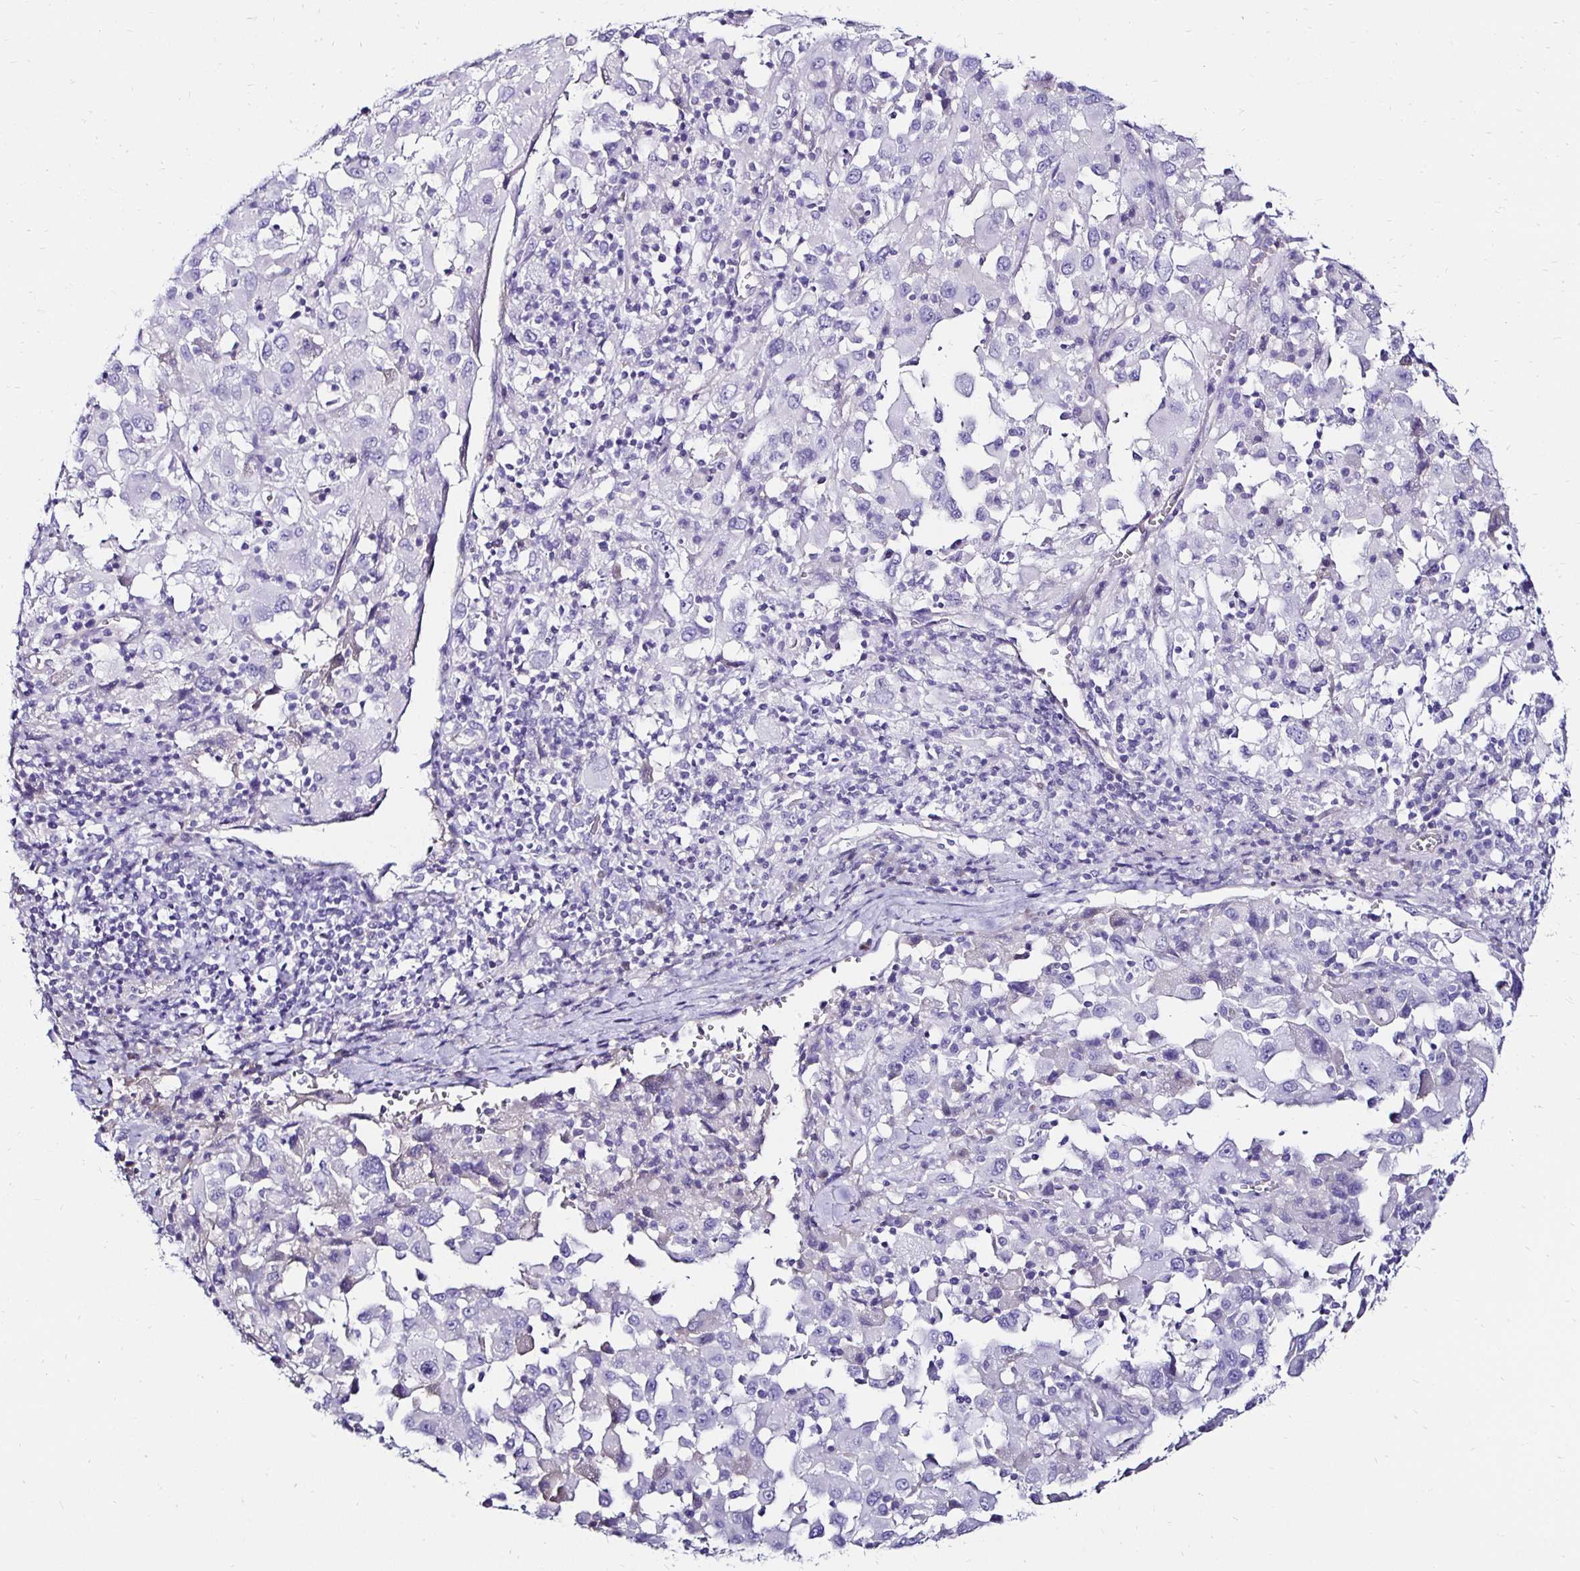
{"staining": {"intensity": "negative", "quantity": "none", "location": "none"}, "tissue": "melanoma", "cell_type": "Tumor cells", "image_type": "cancer", "snomed": [{"axis": "morphology", "description": "Malignant melanoma, Metastatic site"}, {"axis": "topography", "description": "Soft tissue"}], "caption": "DAB (3,3'-diaminobenzidine) immunohistochemical staining of malignant melanoma (metastatic site) exhibits no significant expression in tumor cells. (DAB immunohistochemistry, high magnification).", "gene": "KCNT1", "patient": {"sex": "male", "age": 50}}